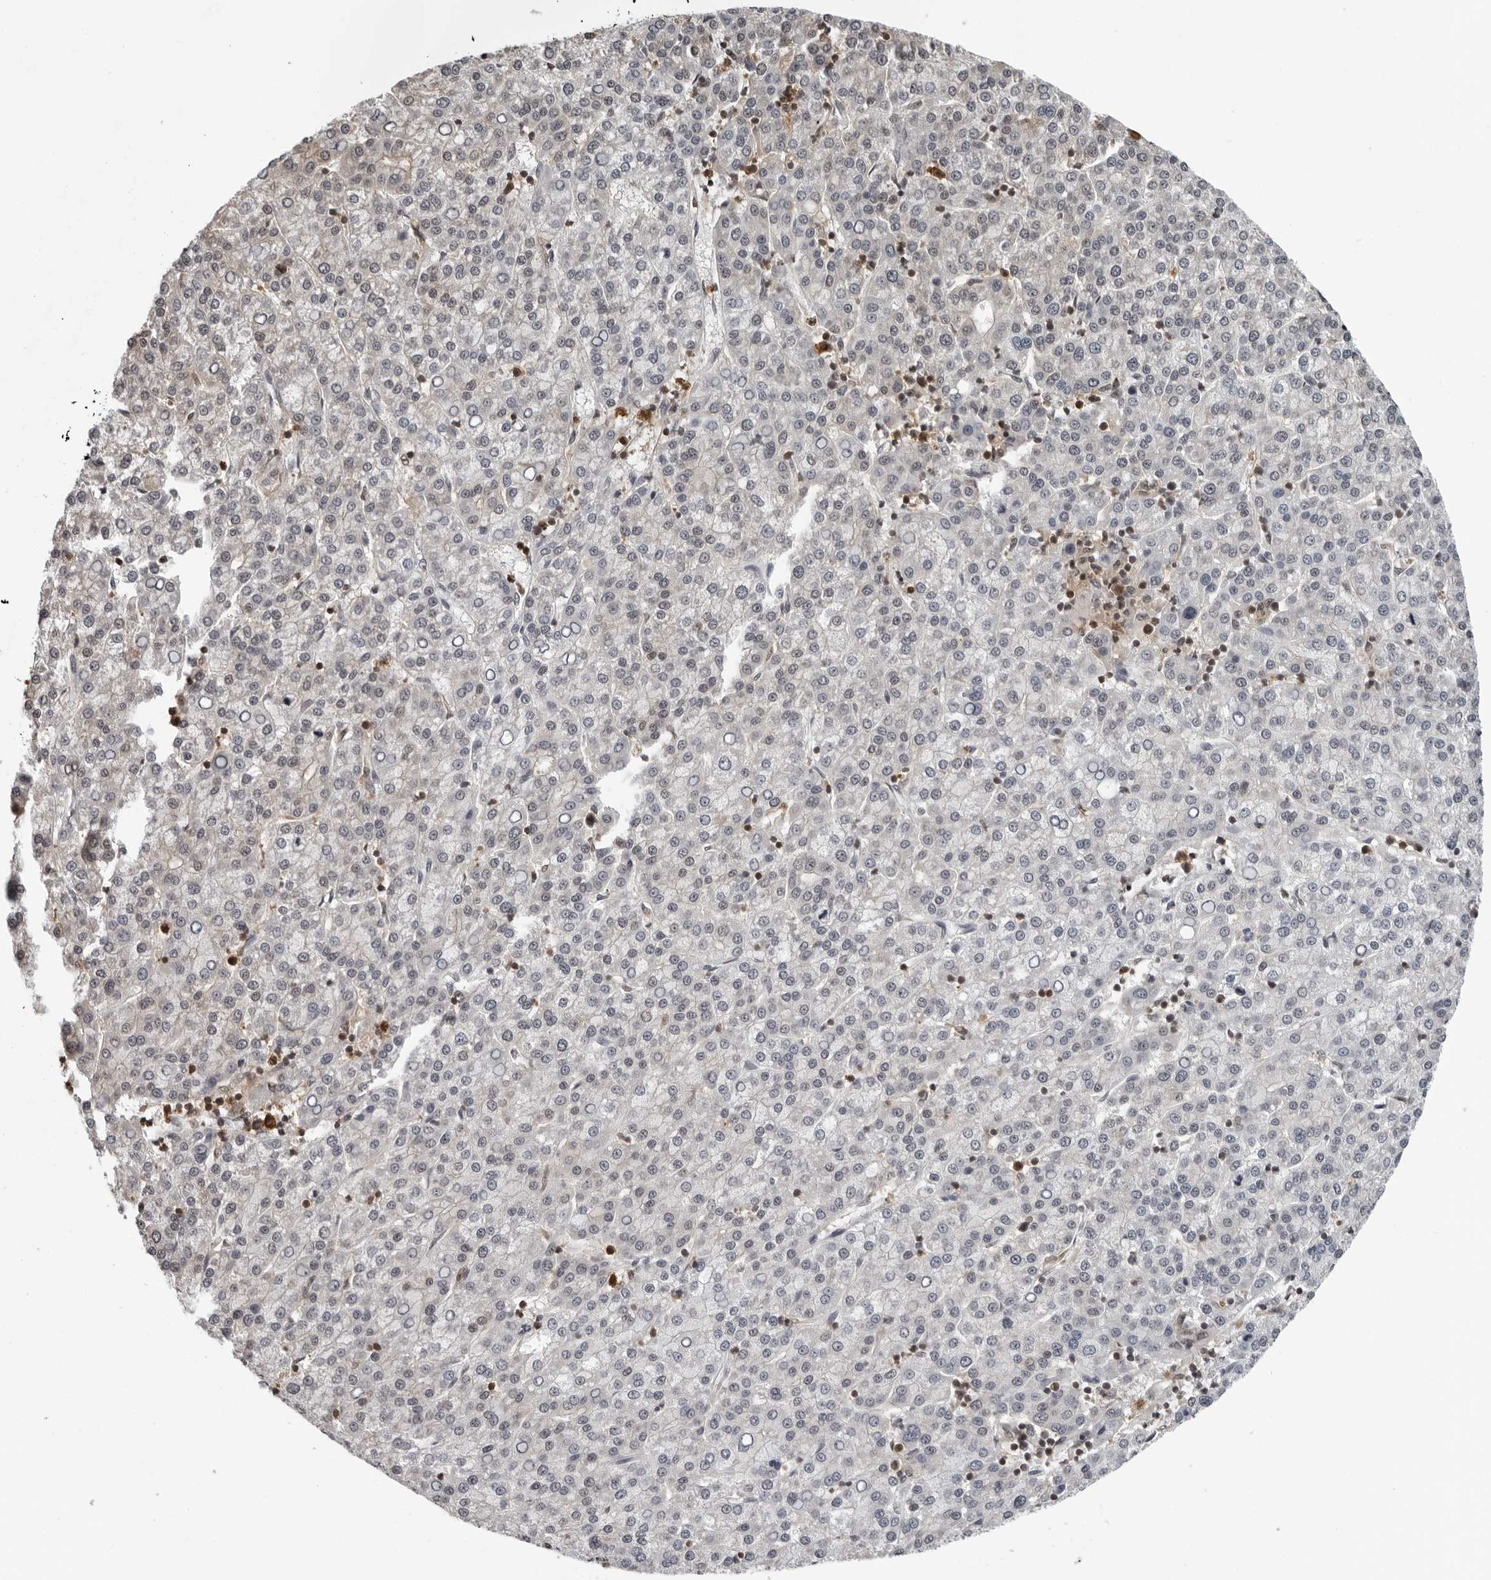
{"staining": {"intensity": "negative", "quantity": "none", "location": "none"}, "tissue": "liver cancer", "cell_type": "Tumor cells", "image_type": "cancer", "snomed": [{"axis": "morphology", "description": "Carcinoma, Hepatocellular, NOS"}, {"axis": "topography", "description": "Liver"}], "caption": "High magnification brightfield microscopy of hepatocellular carcinoma (liver) stained with DAB (brown) and counterstained with hematoxylin (blue): tumor cells show no significant positivity.", "gene": "HSPH1", "patient": {"sex": "female", "age": 58}}